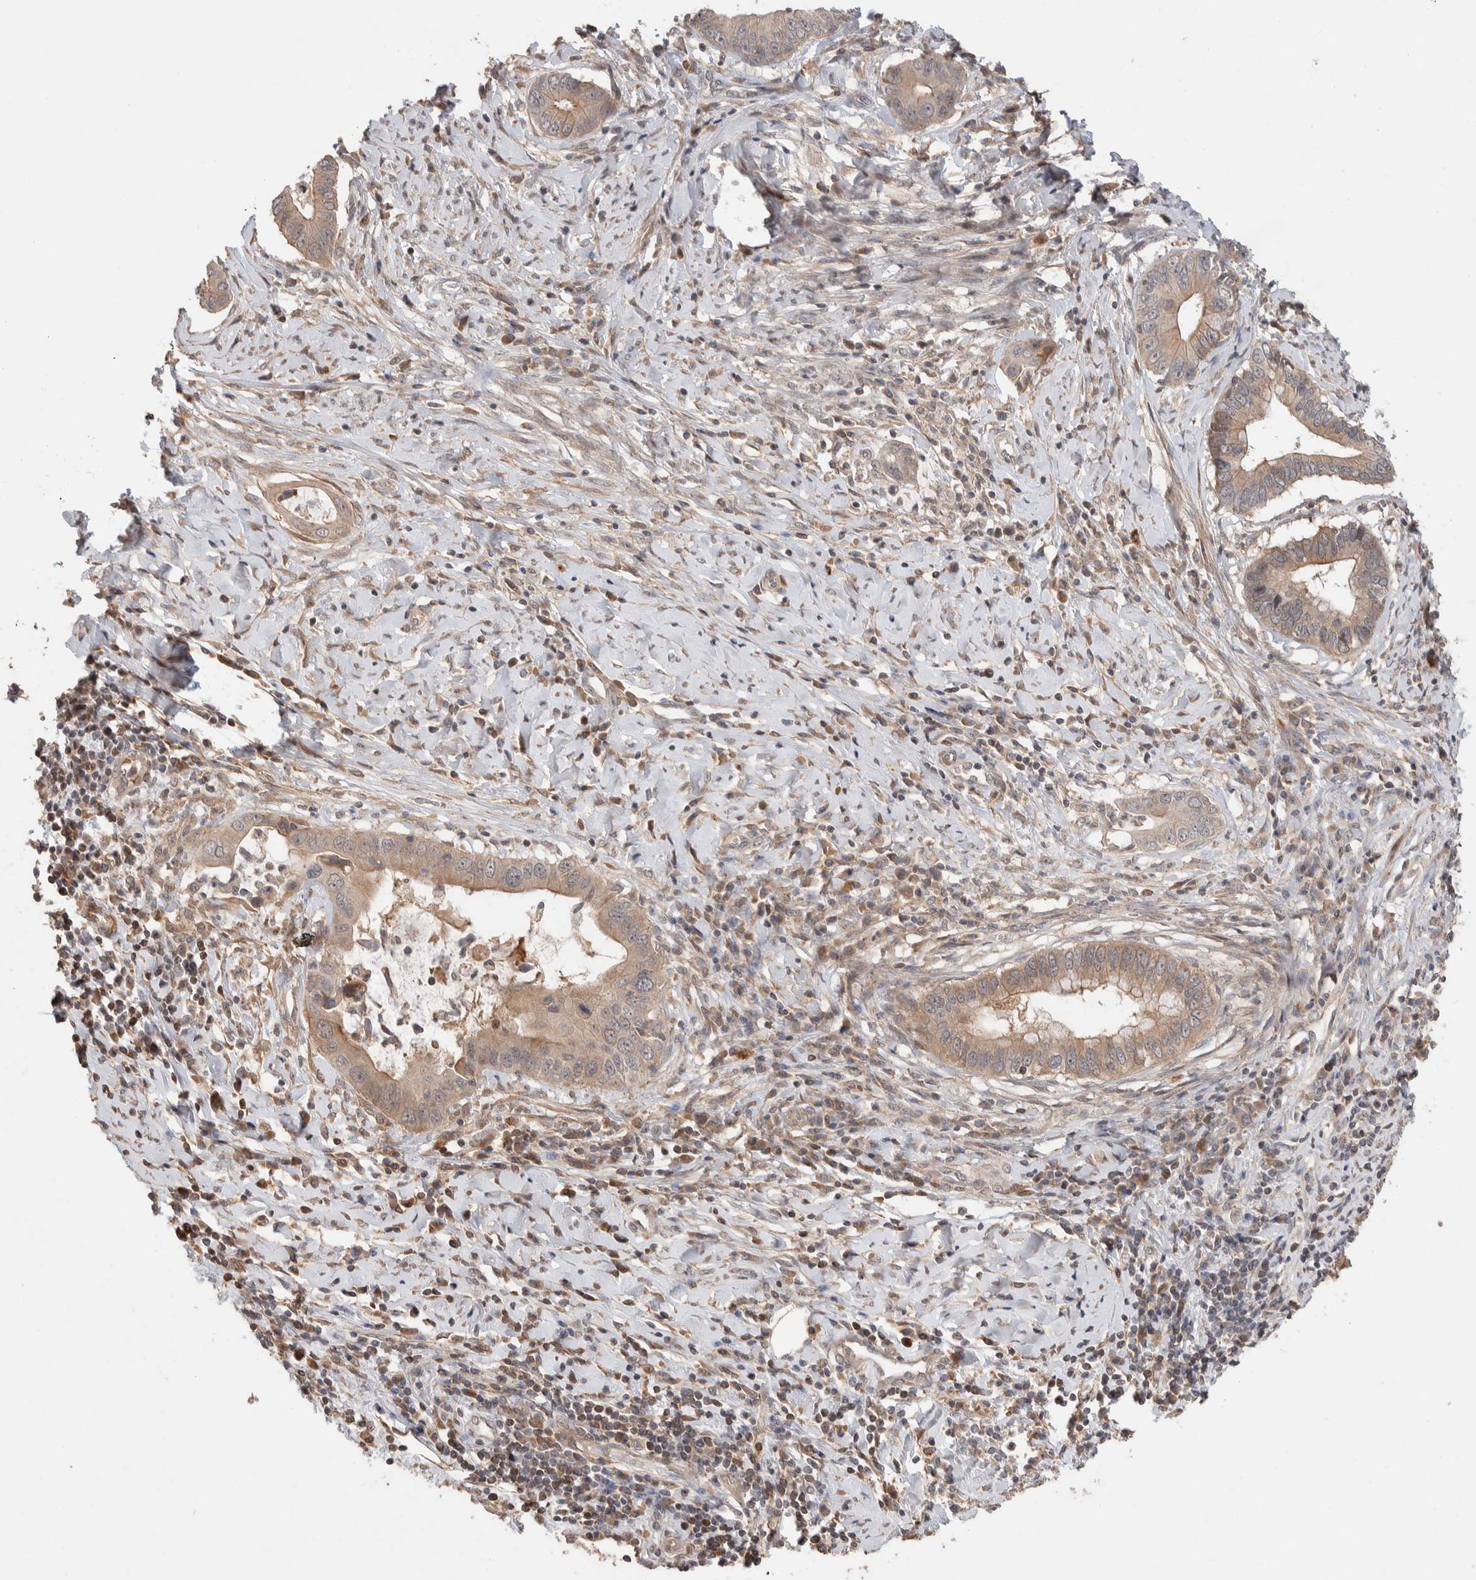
{"staining": {"intensity": "moderate", "quantity": ">75%", "location": "cytoplasmic/membranous"}, "tissue": "cervical cancer", "cell_type": "Tumor cells", "image_type": "cancer", "snomed": [{"axis": "morphology", "description": "Adenocarcinoma, NOS"}, {"axis": "topography", "description": "Cervix"}], "caption": "About >75% of tumor cells in cervical cancer (adenocarcinoma) demonstrate moderate cytoplasmic/membranous protein expression as visualized by brown immunohistochemical staining.", "gene": "CASK", "patient": {"sex": "female", "age": 44}}